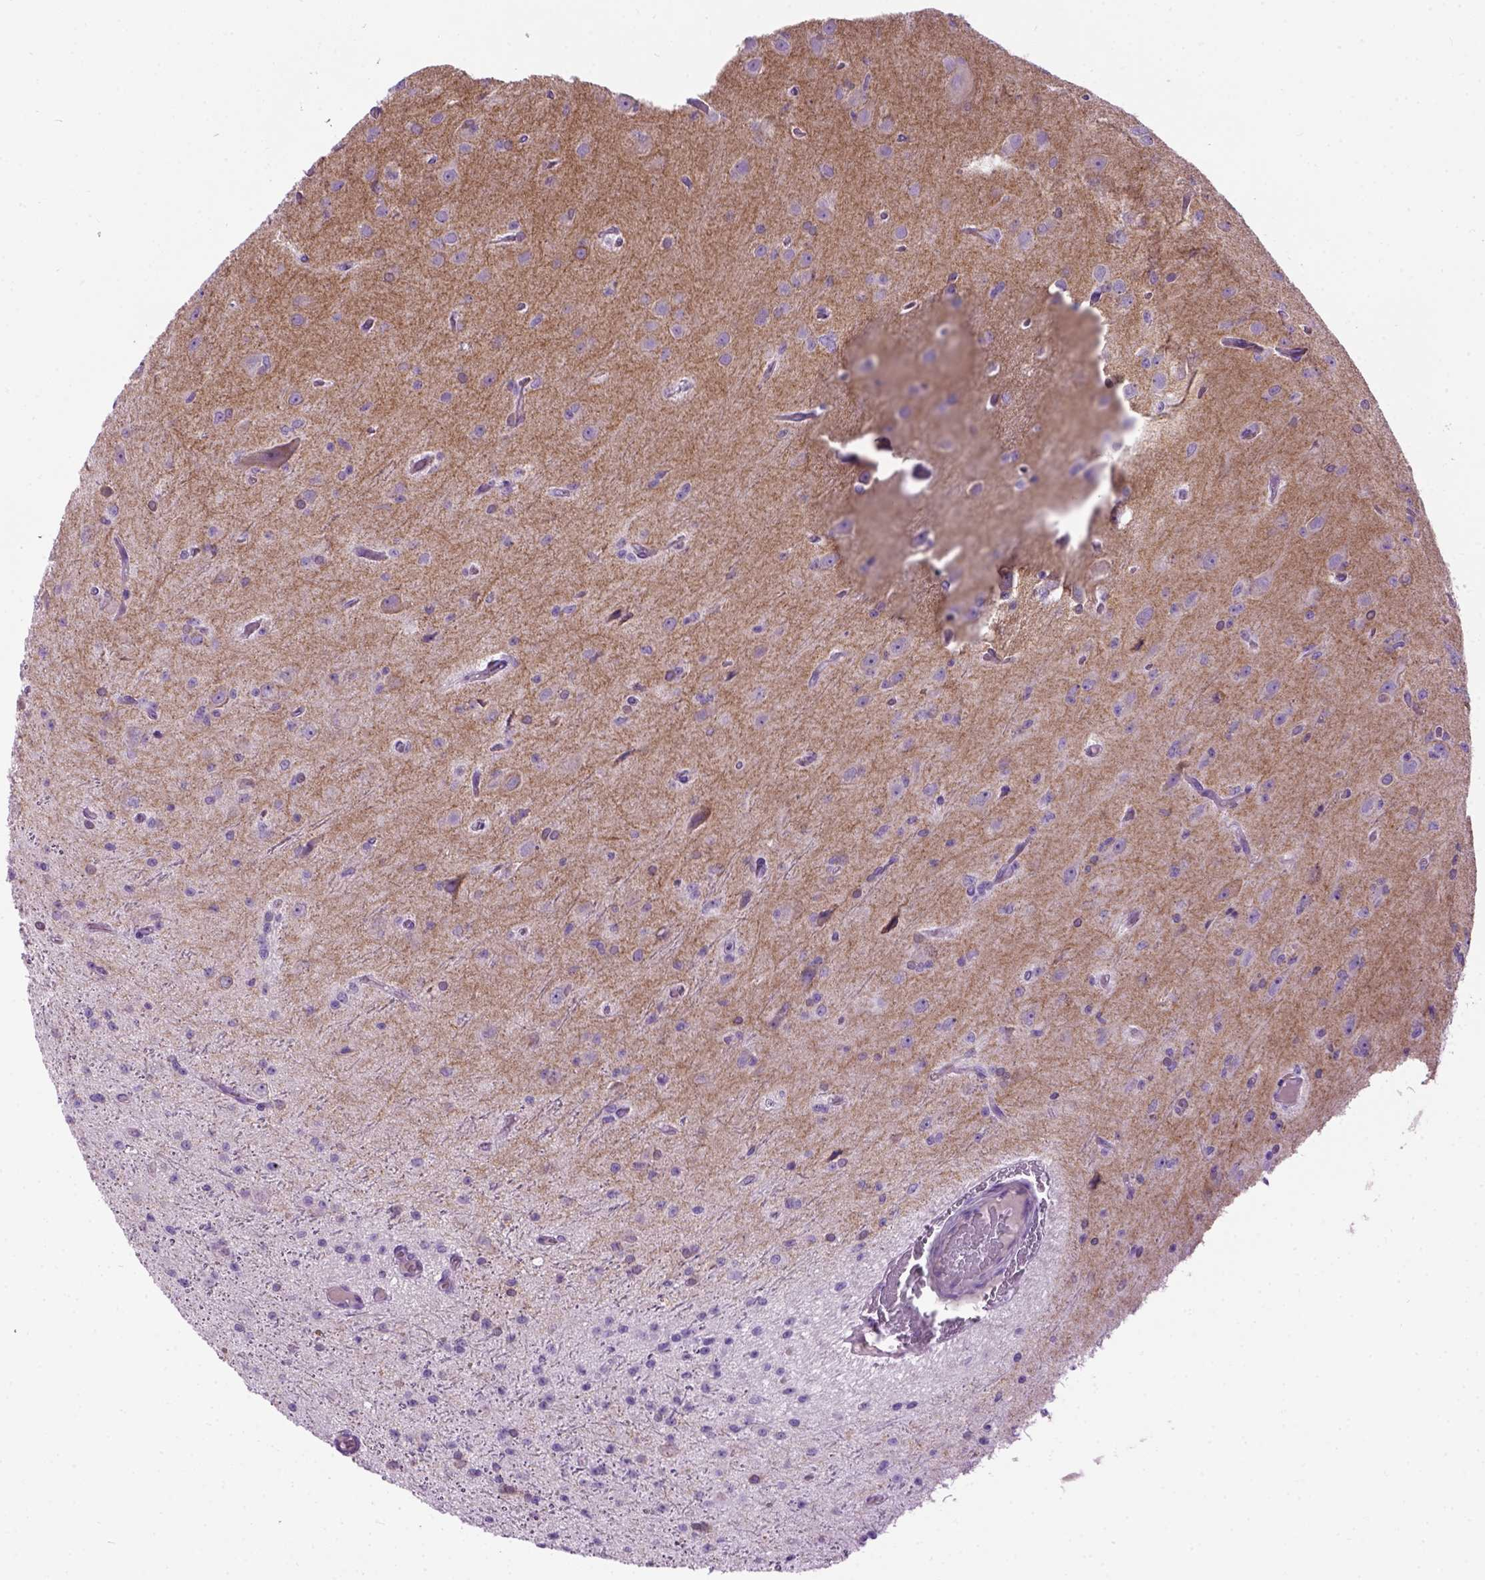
{"staining": {"intensity": "negative", "quantity": "none", "location": "none"}, "tissue": "glioma", "cell_type": "Tumor cells", "image_type": "cancer", "snomed": [{"axis": "morphology", "description": "Glioma, malignant, Low grade"}, {"axis": "topography", "description": "Brain"}], "caption": "An immunohistochemistry histopathology image of low-grade glioma (malignant) is shown. There is no staining in tumor cells of low-grade glioma (malignant).", "gene": "GABRB2", "patient": {"sex": "male", "age": 27}}